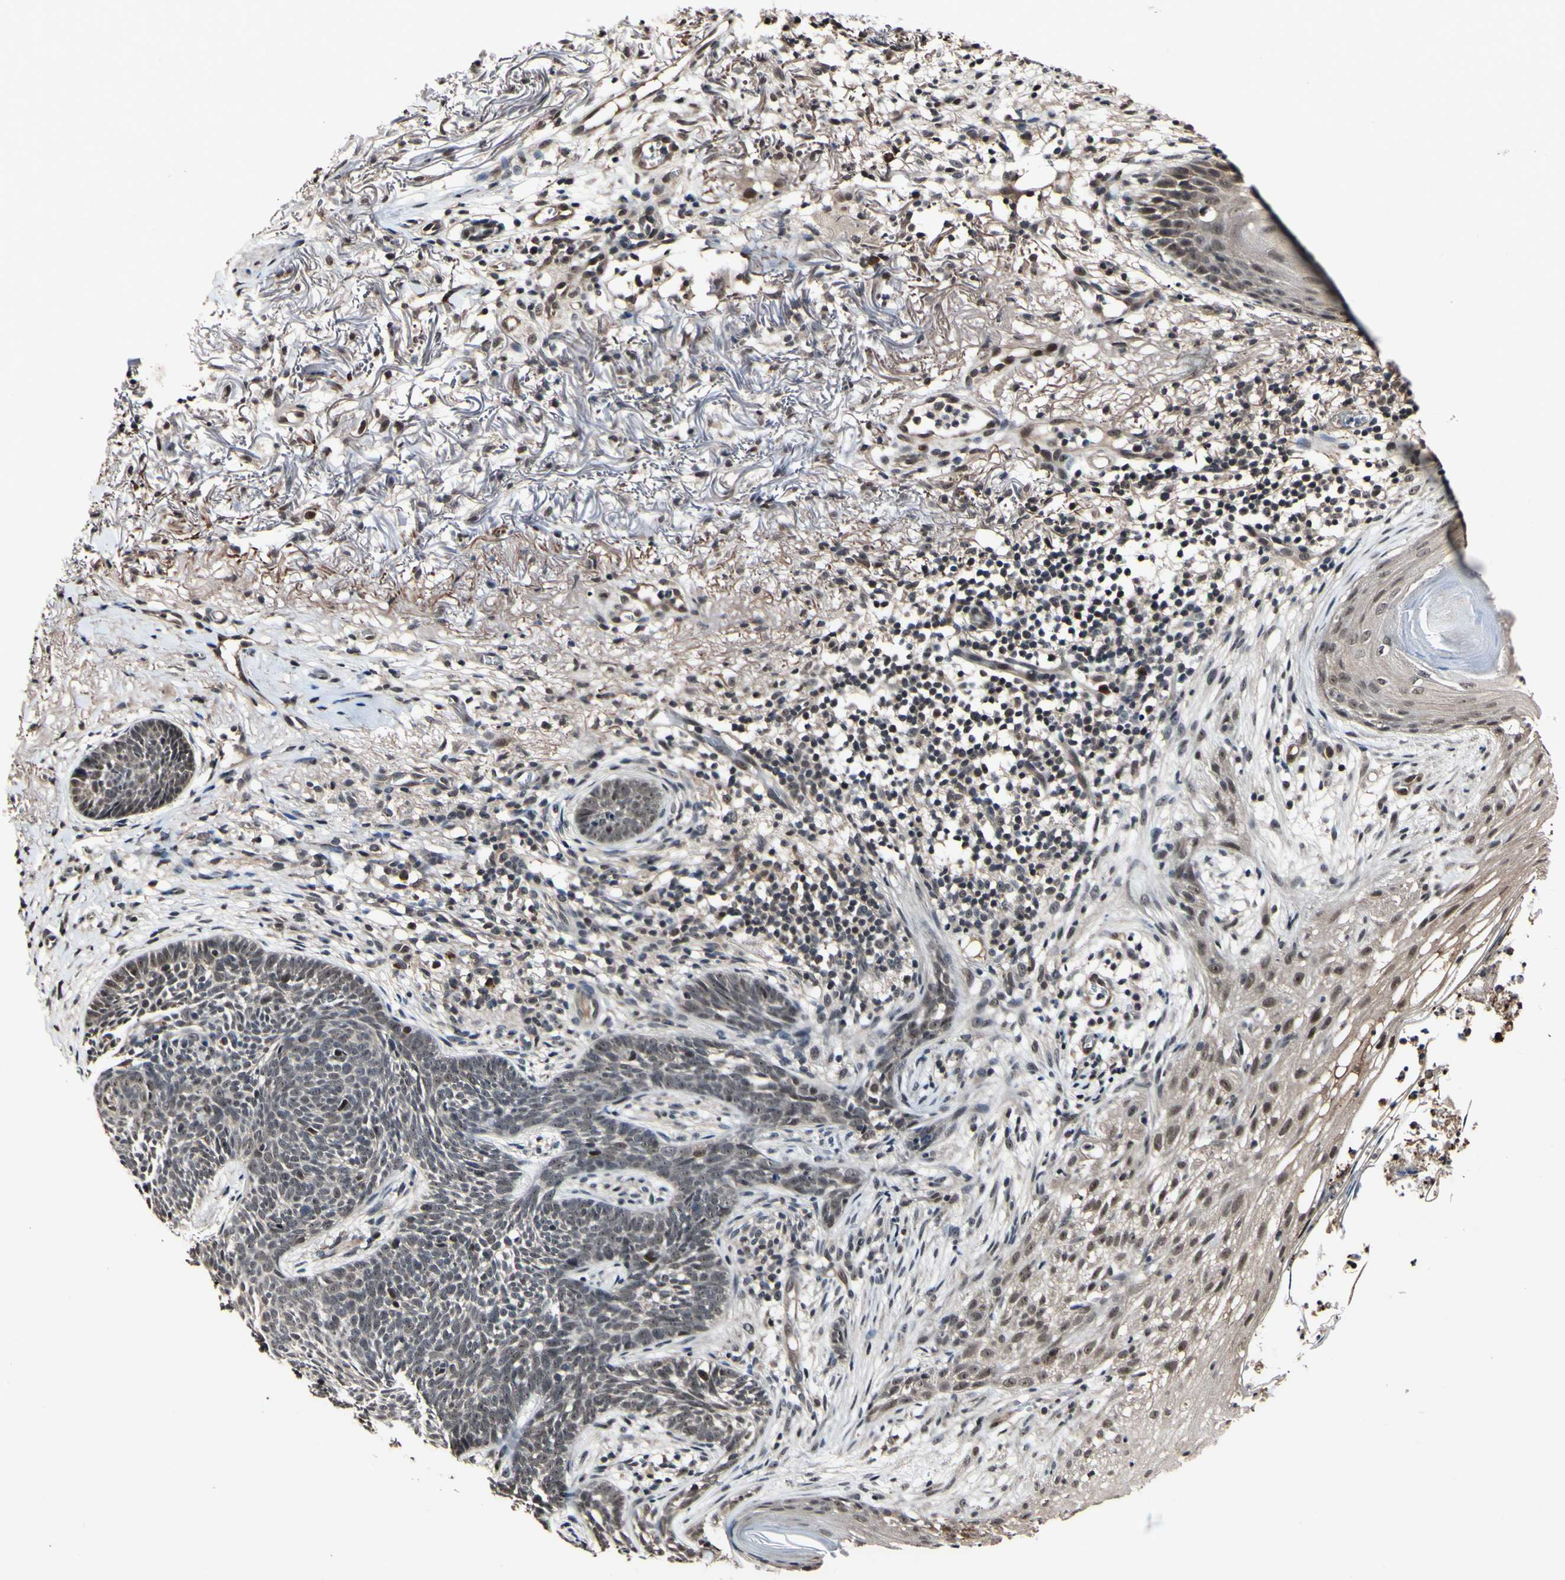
{"staining": {"intensity": "weak", "quantity": ">75%", "location": "cytoplasmic/membranous"}, "tissue": "skin cancer", "cell_type": "Tumor cells", "image_type": "cancer", "snomed": [{"axis": "morphology", "description": "Basal cell carcinoma"}, {"axis": "topography", "description": "Skin"}], "caption": "Protein expression analysis of human skin cancer reveals weak cytoplasmic/membranous staining in about >75% of tumor cells.", "gene": "PSMD10", "patient": {"sex": "female", "age": 70}}